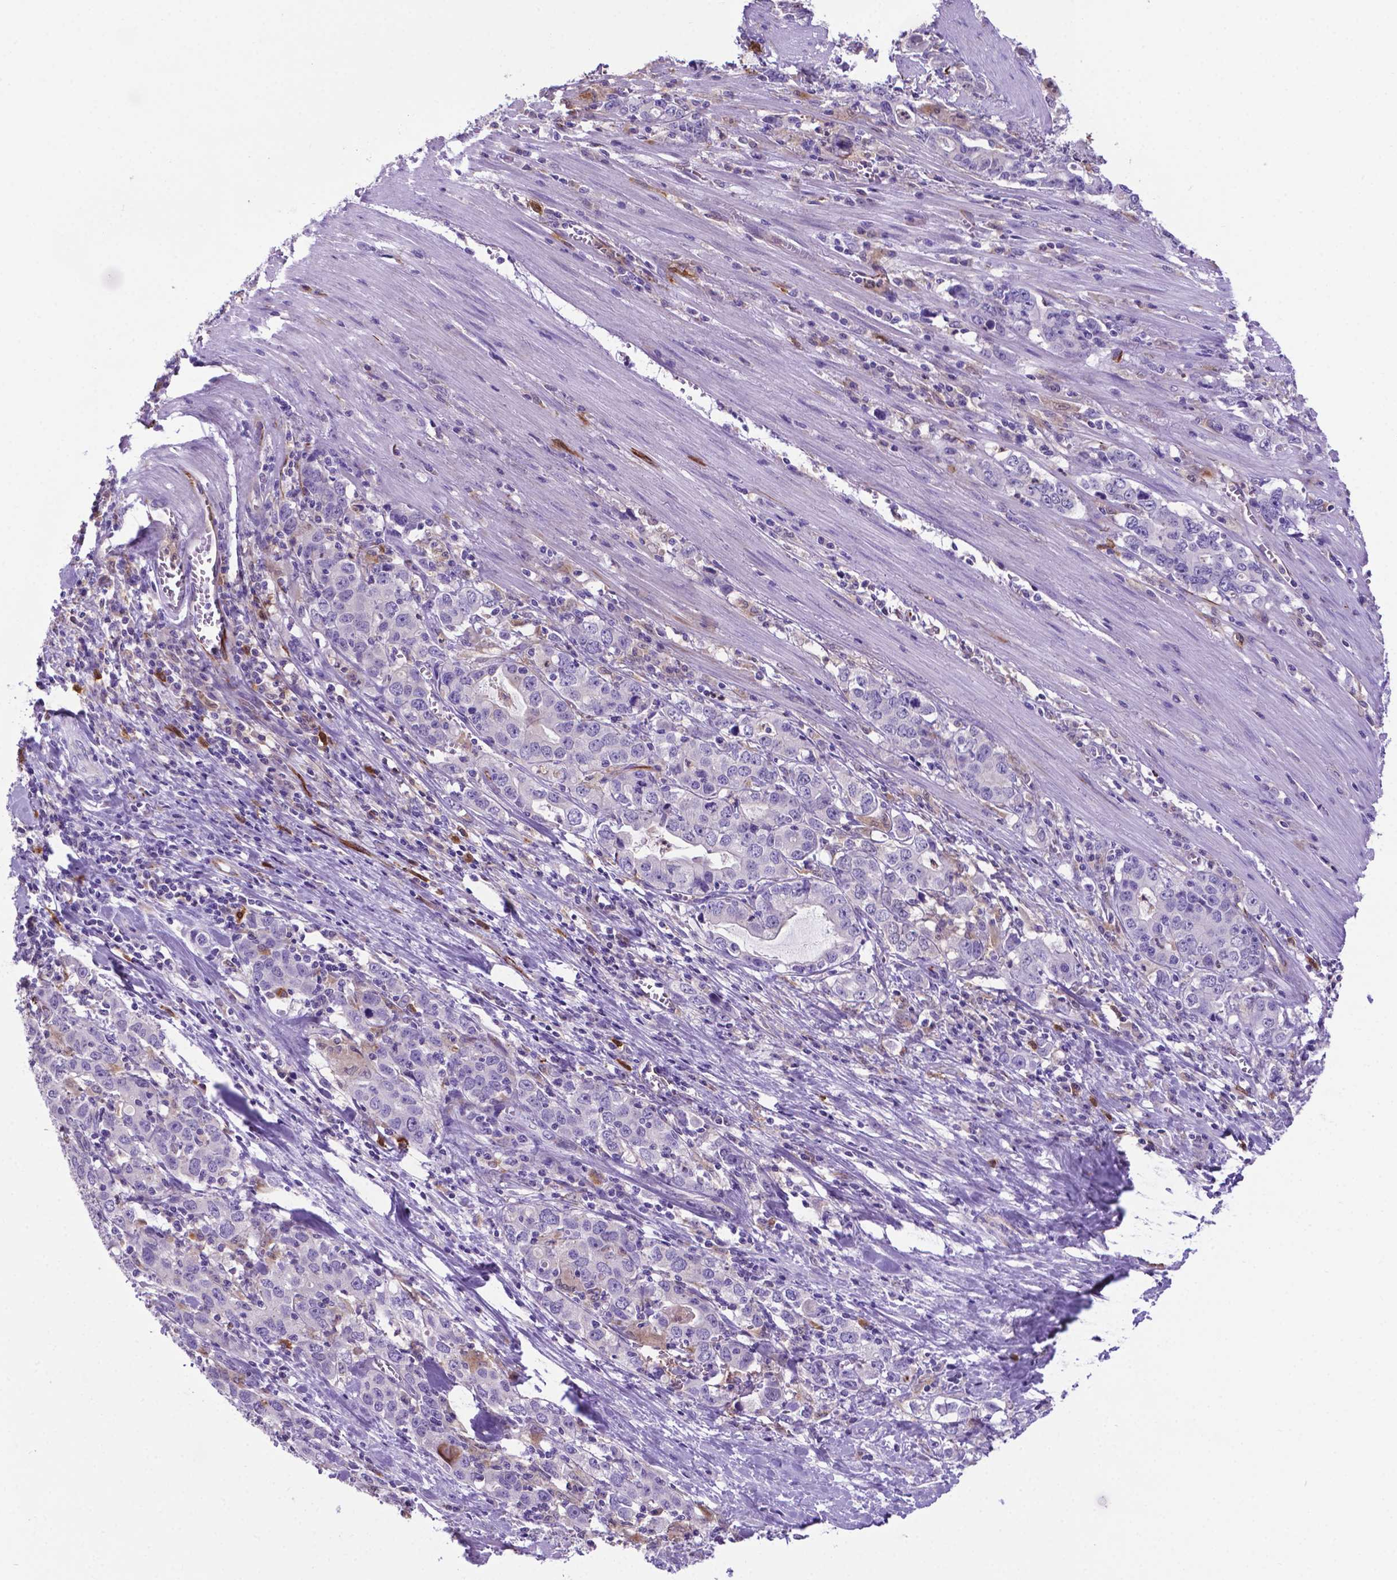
{"staining": {"intensity": "negative", "quantity": "none", "location": "none"}, "tissue": "stomach cancer", "cell_type": "Tumor cells", "image_type": "cancer", "snomed": [{"axis": "morphology", "description": "Adenocarcinoma, NOS"}, {"axis": "topography", "description": "Stomach, lower"}], "caption": "Tumor cells are negative for brown protein staining in adenocarcinoma (stomach). (Immunohistochemistry, brightfield microscopy, high magnification).", "gene": "LZTR1", "patient": {"sex": "female", "age": 72}}